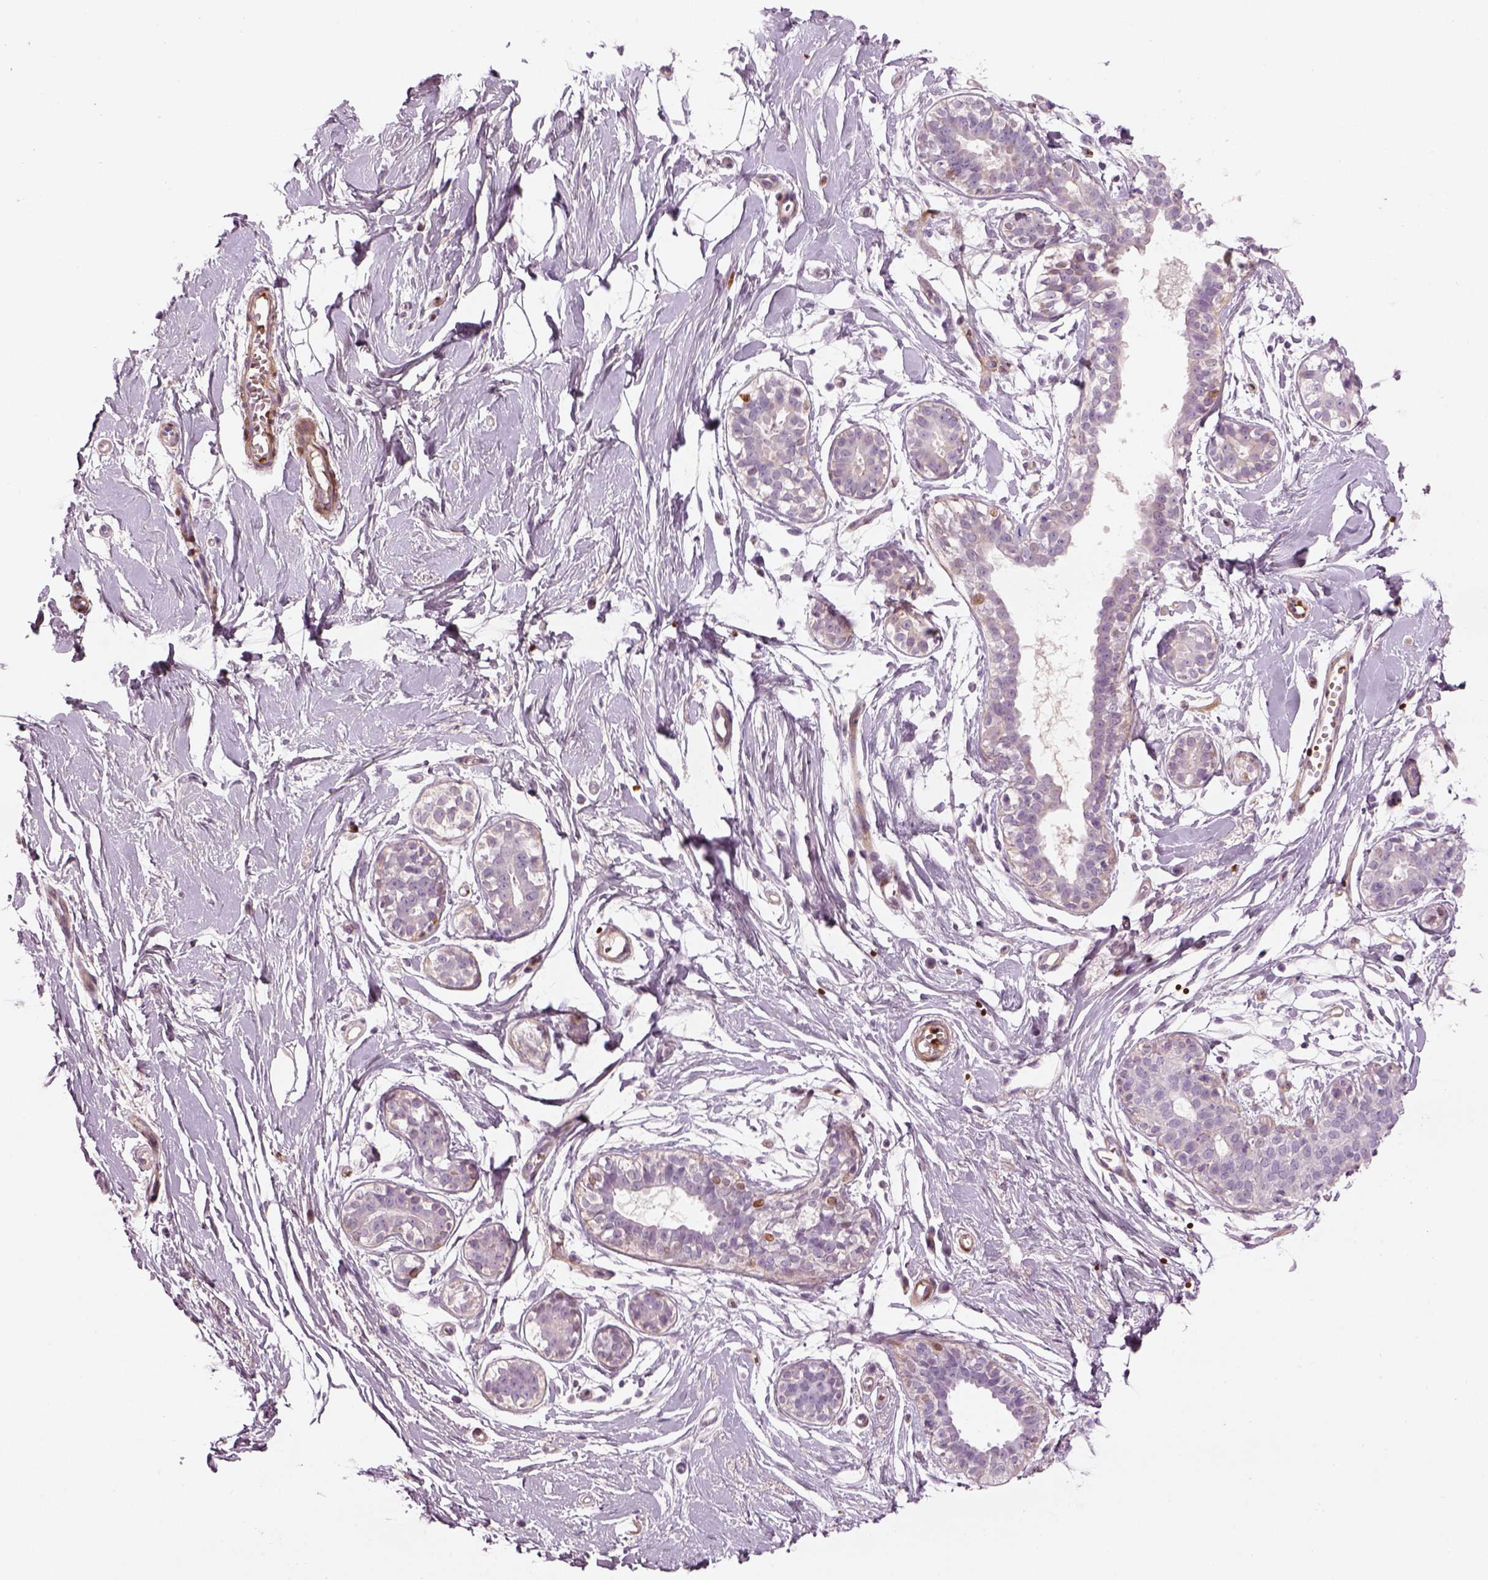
{"staining": {"intensity": "negative", "quantity": "none", "location": "none"}, "tissue": "breast", "cell_type": "Adipocytes", "image_type": "normal", "snomed": [{"axis": "morphology", "description": "Normal tissue, NOS"}, {"axis": "topography", "description": "Breast"}], "caption": "The histopathology image shows no significant positivity in adipocytes of breast.", "gene": "PABPC1L2A", "patient": {"sex": "female", "age": 49}}